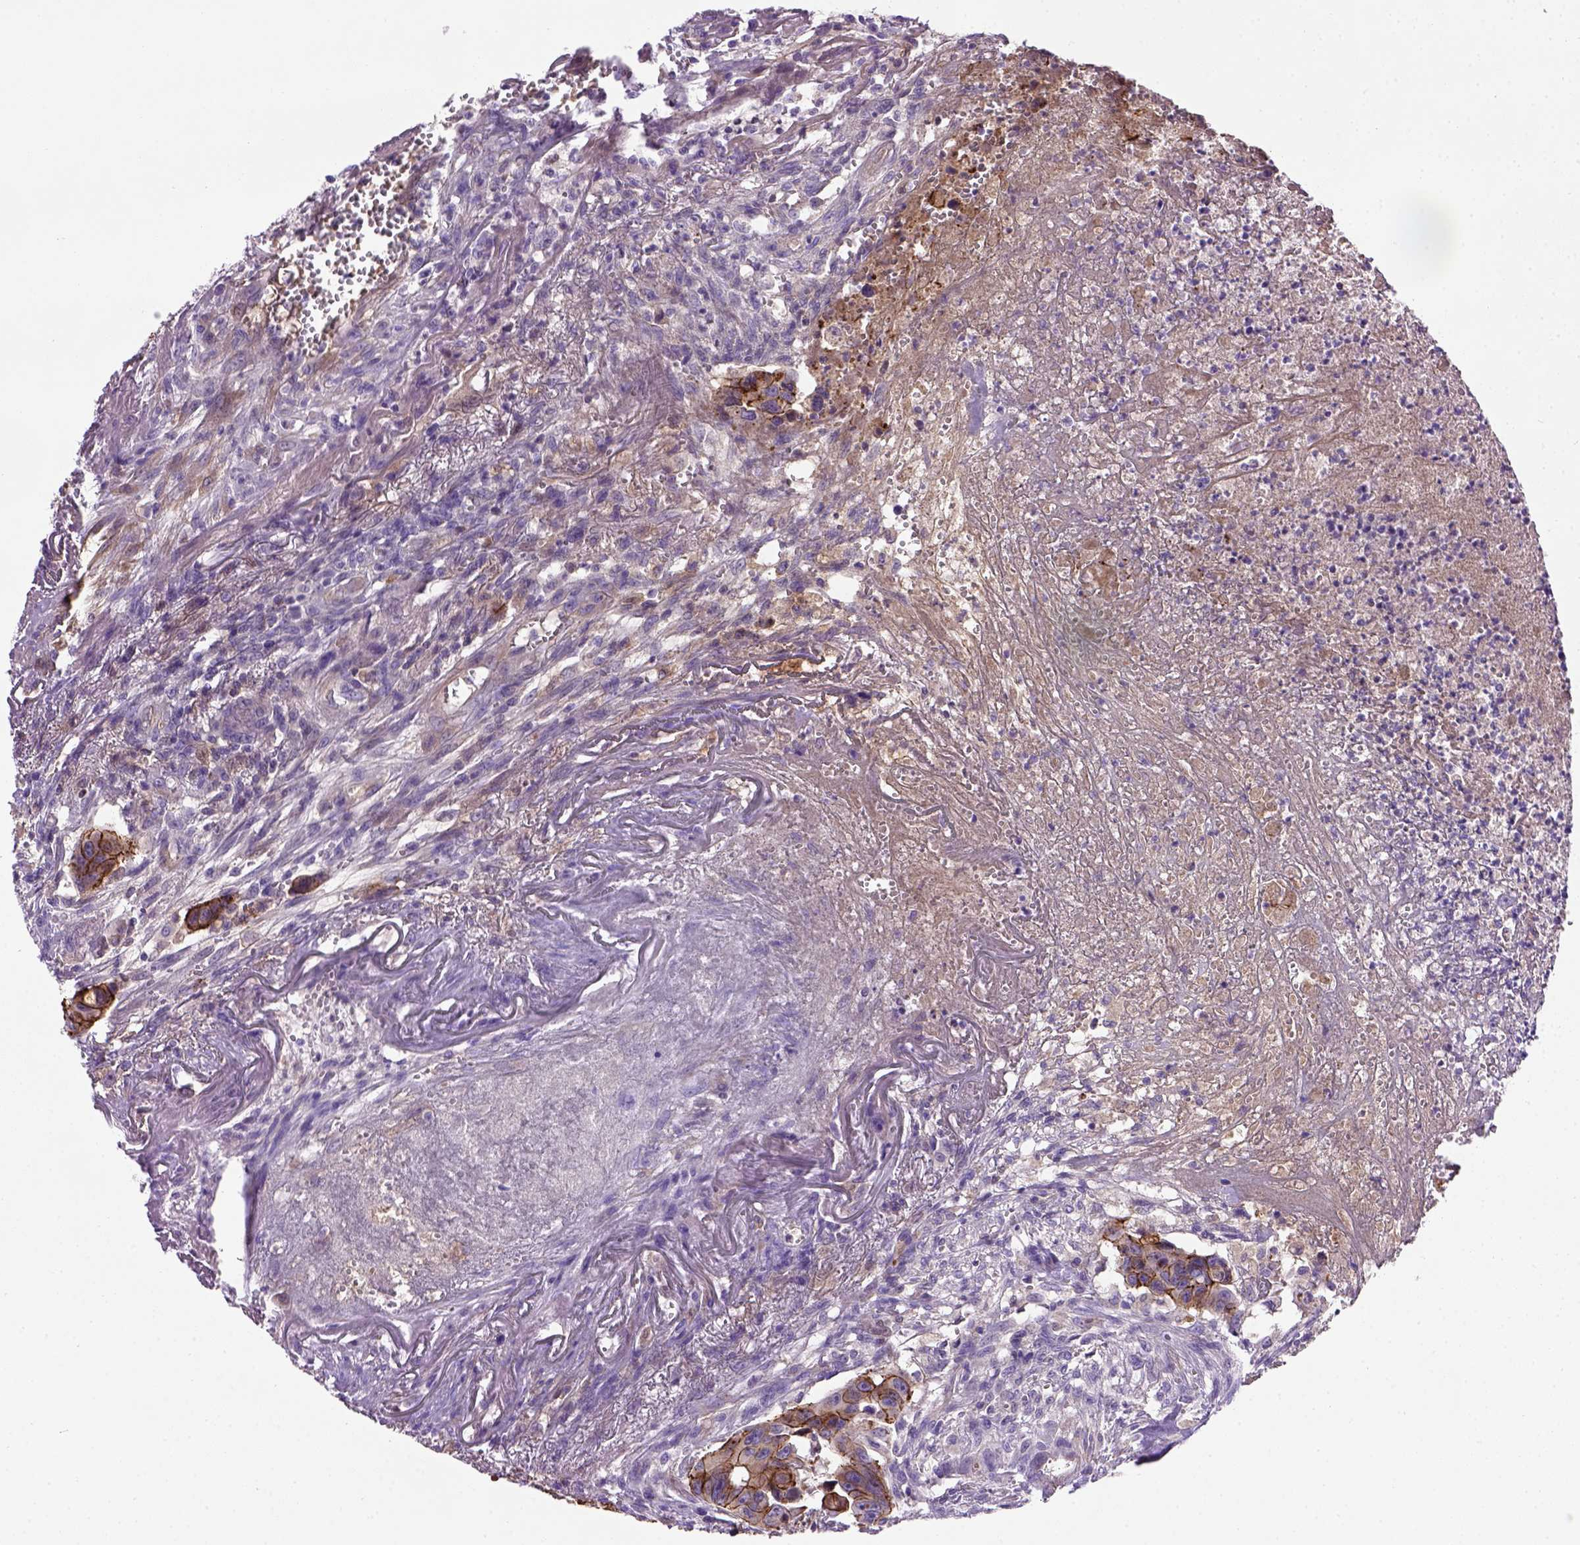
{"staining": {"intensity": "strong", "quantity": ">75%", "location": "cytoplasmic/membranous"}, "tissue": "colorectal cancer", "cell_type": "Tumor cells", "image_type": "cancer", "snomed": [{"axis": "morphology", "description": "Adenocarcinoma, NOS"}, {"axis": "topography", "description": "Colon"}], "caption": "The immunohistochemical stain highlights strong cytoplasmic/membranous expression in tumor cells of colorectal cancer tissue. (Stains: DAB (3,3'-diaminobenzidine) in brown, nuclei in blue, Microscopy: brightfield microscopy at high magnification).", "gene": "CDH1", "patient": {"sex": "female", "age": 87}}